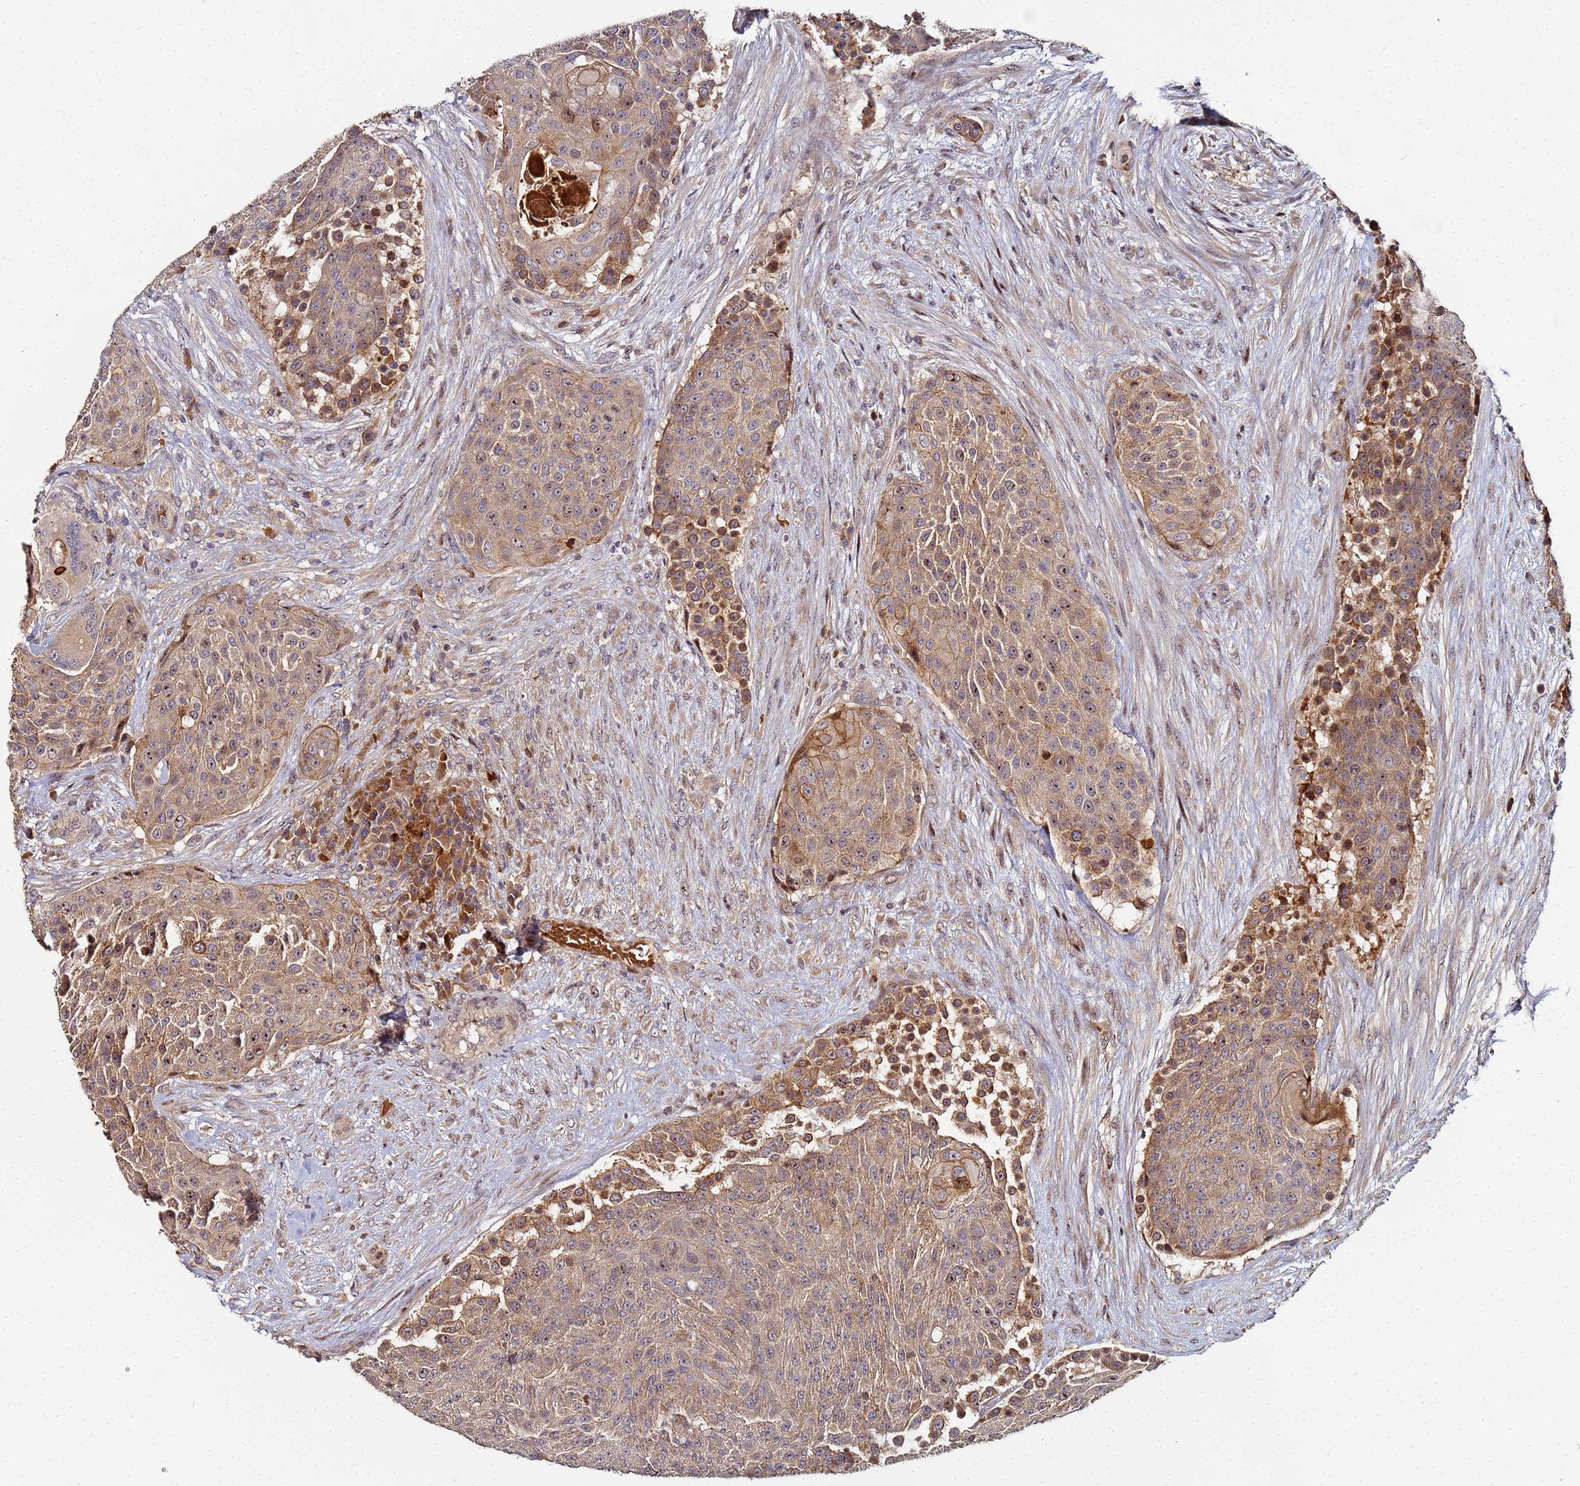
{"staining": {"intensity": "moderate", "quantity": ">75%", "location": "cytoplasmic/membranous,nuclear"}, "tissue": "urothelial cancer", "cell_type": "Tumor cells", "image_type": "cancer", "snomed": [{"axis": "morphology", "description": "Urothelial carcinoma, High grade"}, {"axis": "topography", "description": "Urinary bladder"}], "caption": "Immunohistochemistry of human high-grade urothelial carcinoma reveals medium levels of moderate cytoplasmic/membranous and nuclear positivity in about >75% of tumor cells.", "gene": "OSER1", "patient": {"sex": "female", "age": 63}}